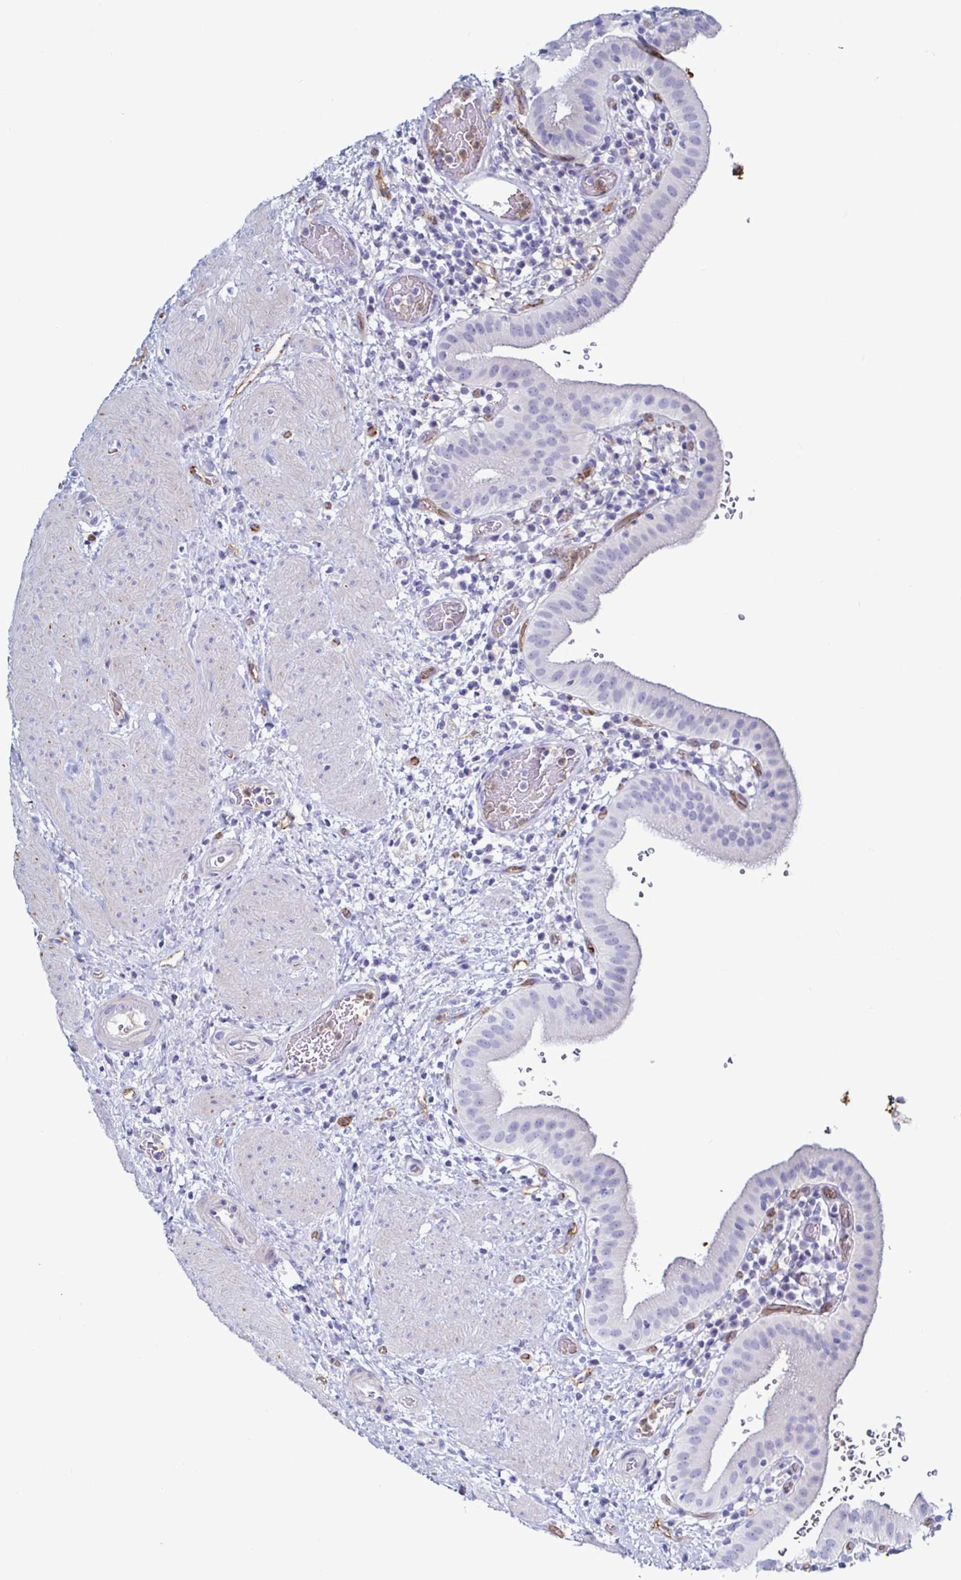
{"staining": {"intensity": "negative", "quantity": "none", "location": "none"}, "tissue": "gallbladder", "cell_type": "Glandular cells", "image_type": "normal", "snomed": [{"axis": "morphology", "description": "Normal tissue, NOS"}, {"axis": "topography", "description": "Gallbladder"}], "caption": "Human gallbladder stained for a protein using immunohistochemistry shows no positivity in glandular cells.", "gene": "ACSBG2", "patient": {"sex": "male", "age": 26}}